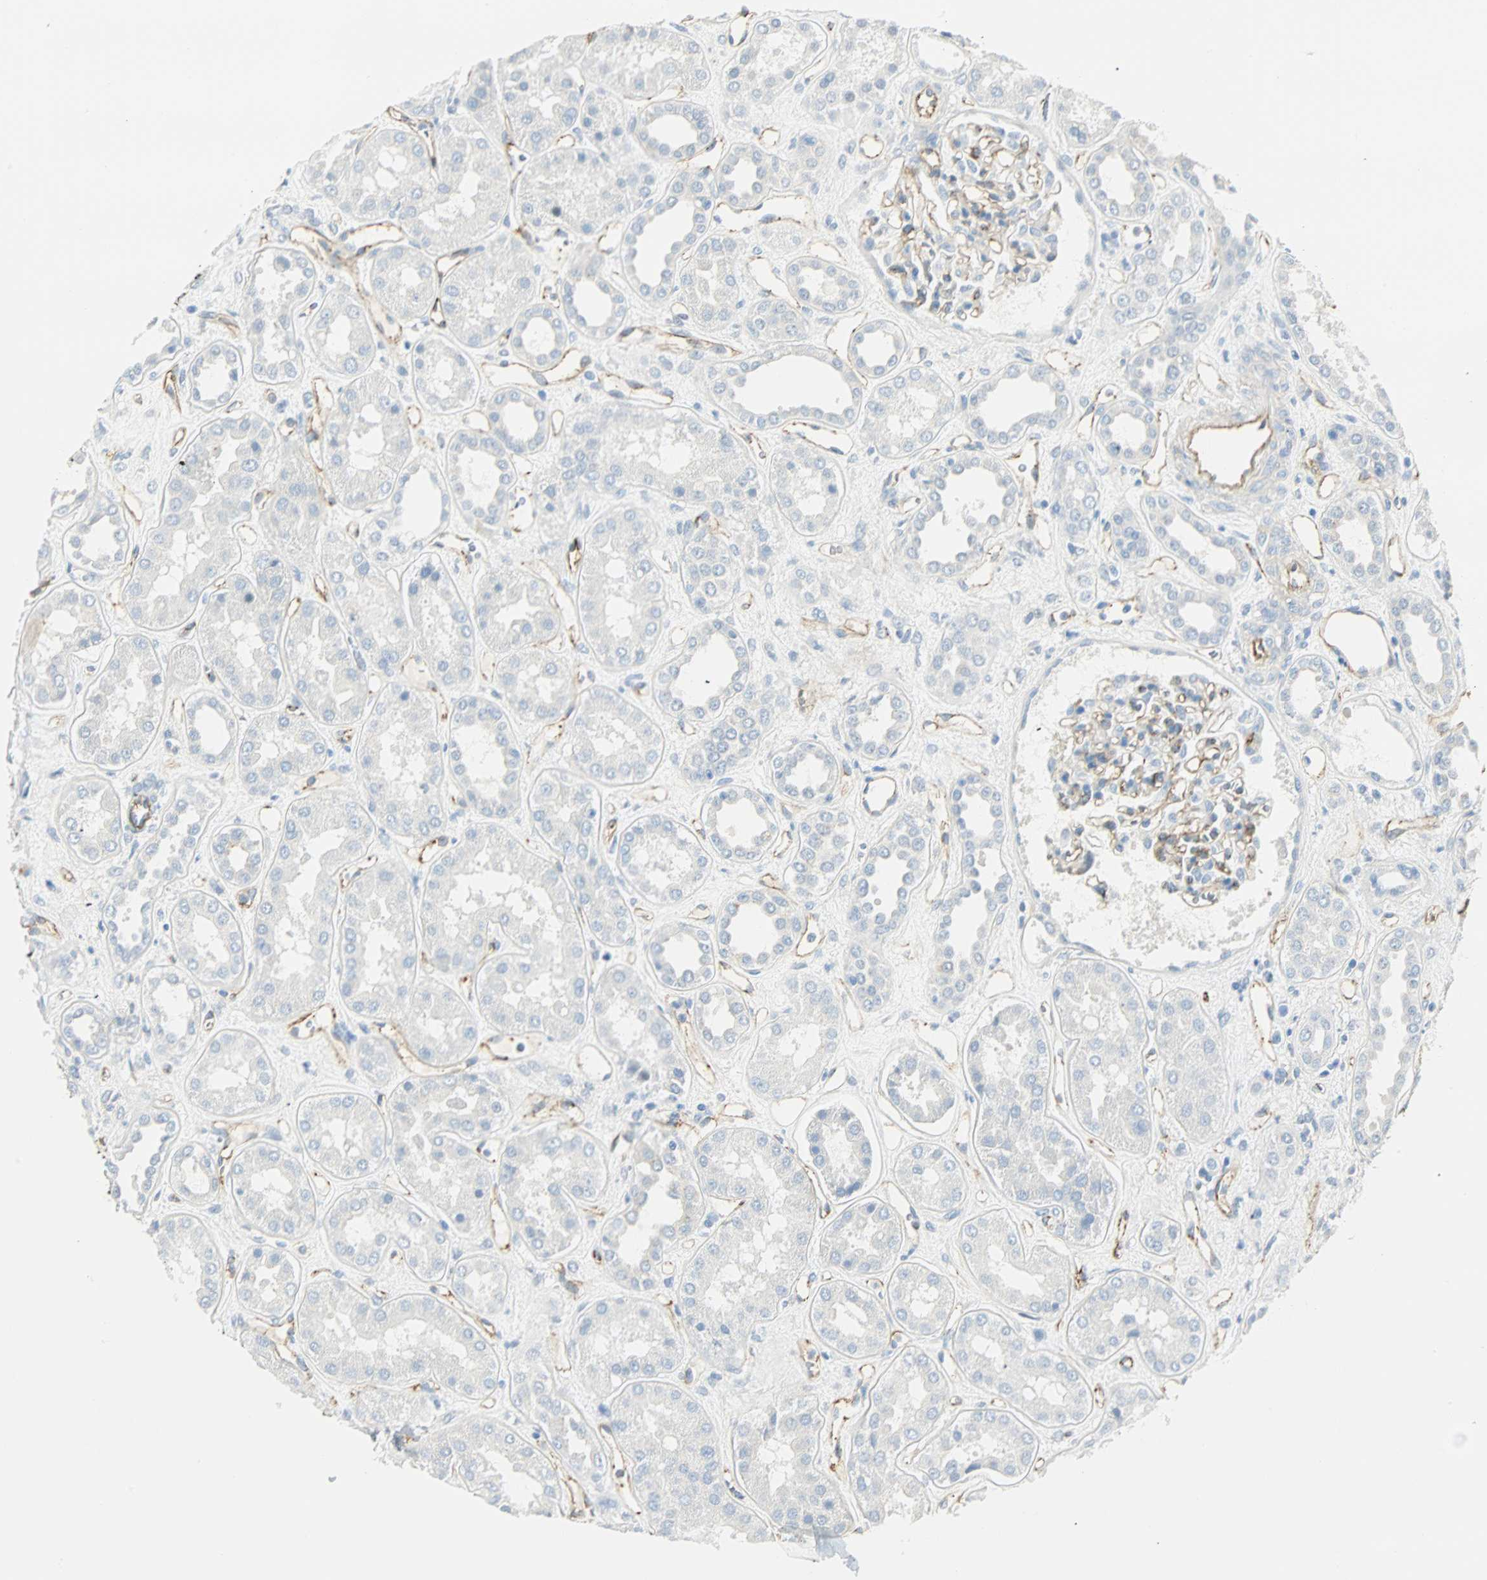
{"staining": {"intensity": "moderate", "quantity": "25%-75%", "location": "cytoplasmic/membranous"}, "tissue": "kidney", "cell_type": "Cells in glomeruli", "image_type": "normal", "snomed": [{"axis": "morphology", "description": "Normal tissue, NOS"}, {"axis": "topography", "description": "Kidney"}], "caption": "Kidney stained for a protein reveals moderate cytoplasmic/membranous positivity in cells in glomeruli. Nuclei are stained in blue.", "gene": "VPS9D1", "patient": {"sex": "male", "age": 59}}